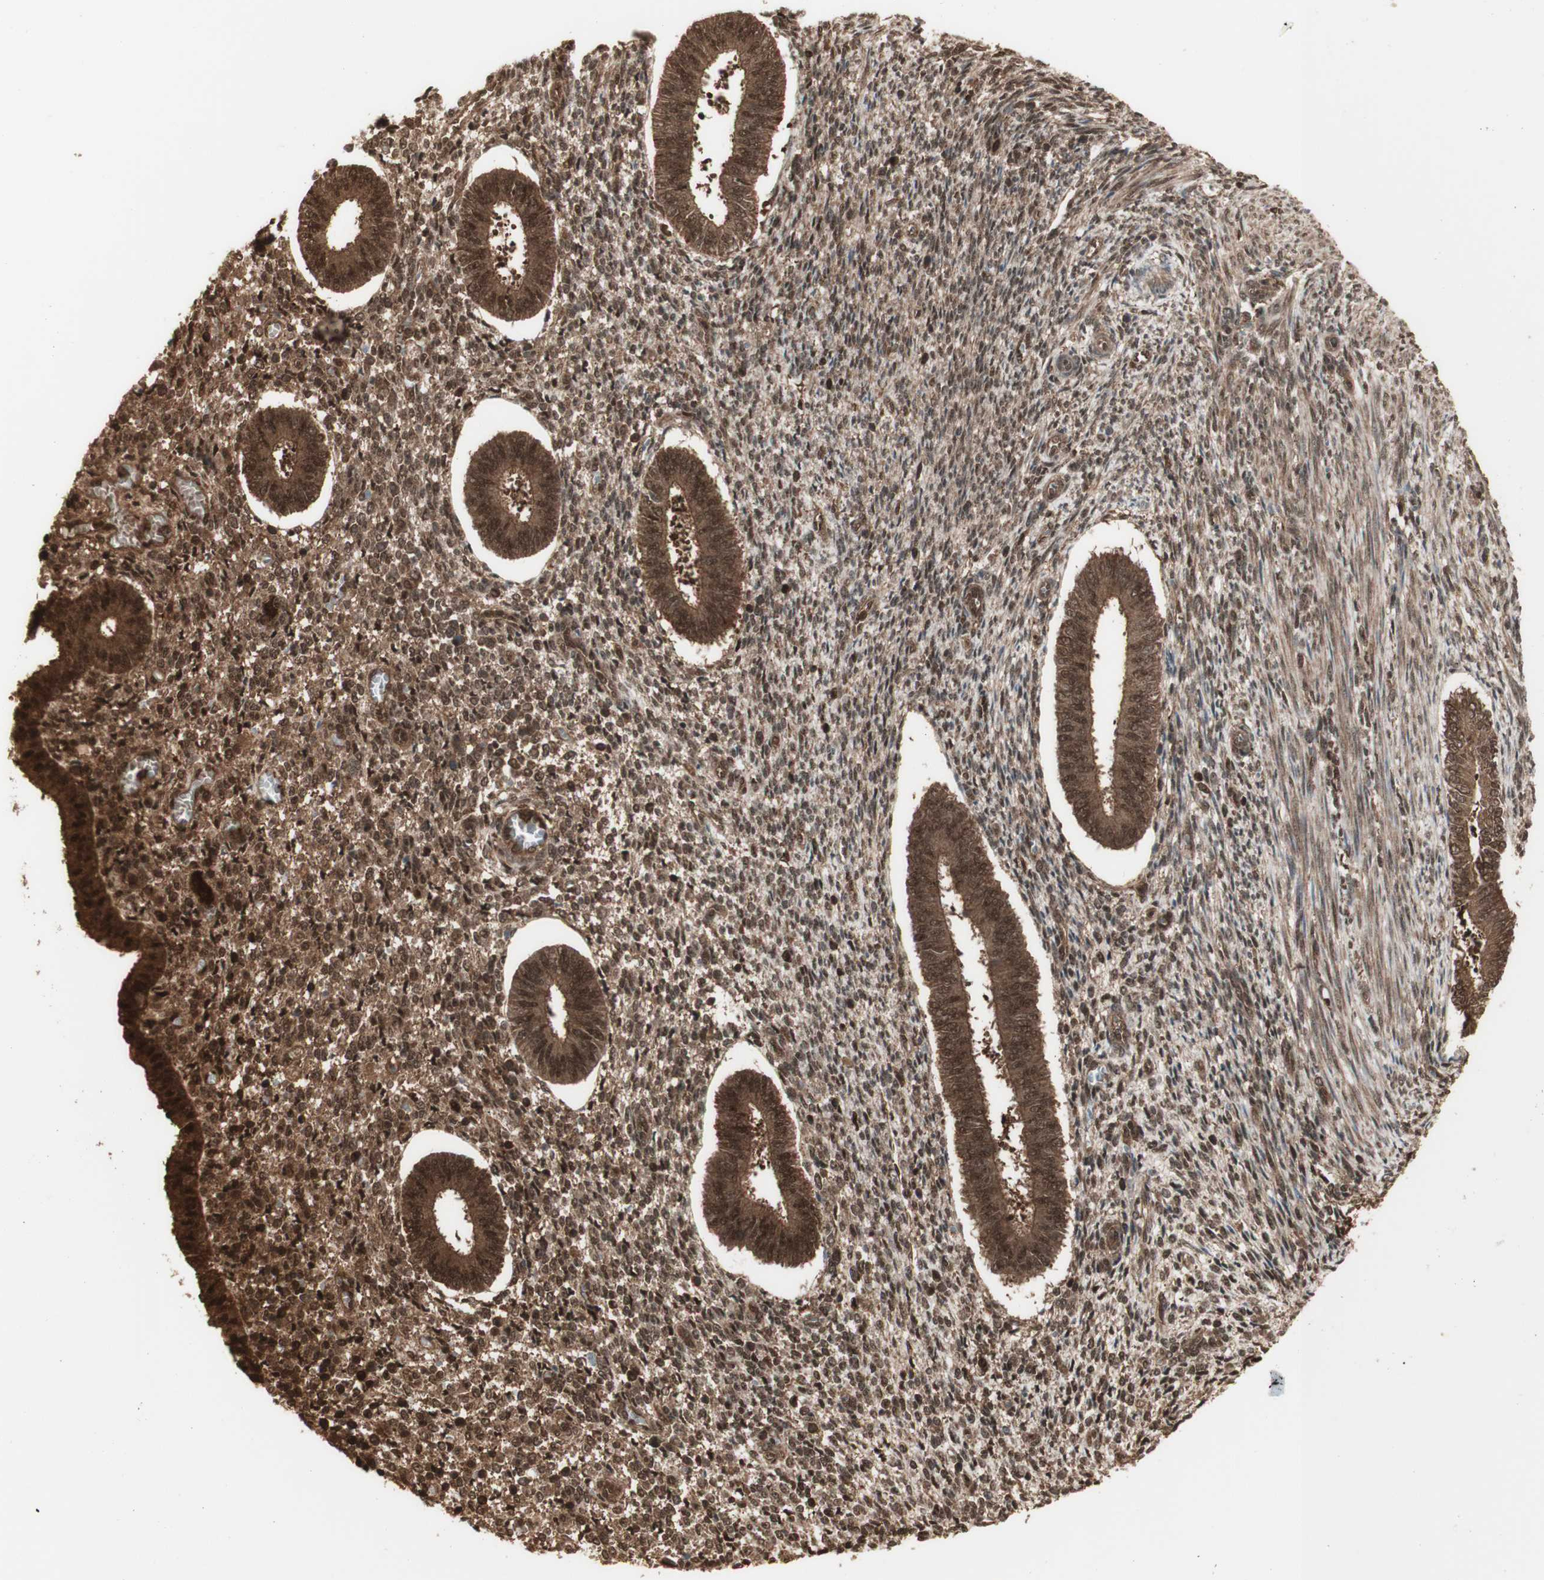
{"staining": {"intensity": "moderate", "quantity": ">75%", "location": "cytoplasmic/membranous,nuclear"}, "tissue": "endometrium", "cell_type": "Cells in endometrial stroma", "image_type": "normal", "snomed": [{"axis": "morphology", "description": "Normal tissue, NOS"}, {"axis": "topography", "description": "Endometrium"}], "caption": "The histopathology image exhibits immunohistochemical staining of unremarkable endometrium. There is moderate cytoplasmic/membranous,nuclear expression is appreciated in approximately >75% of cells in endometrial stroma. (Brightfield microscopy of DAB IHC at high magnification).", "gene": "YWHAB", "patient": {"sex": "female", "age": 35}}